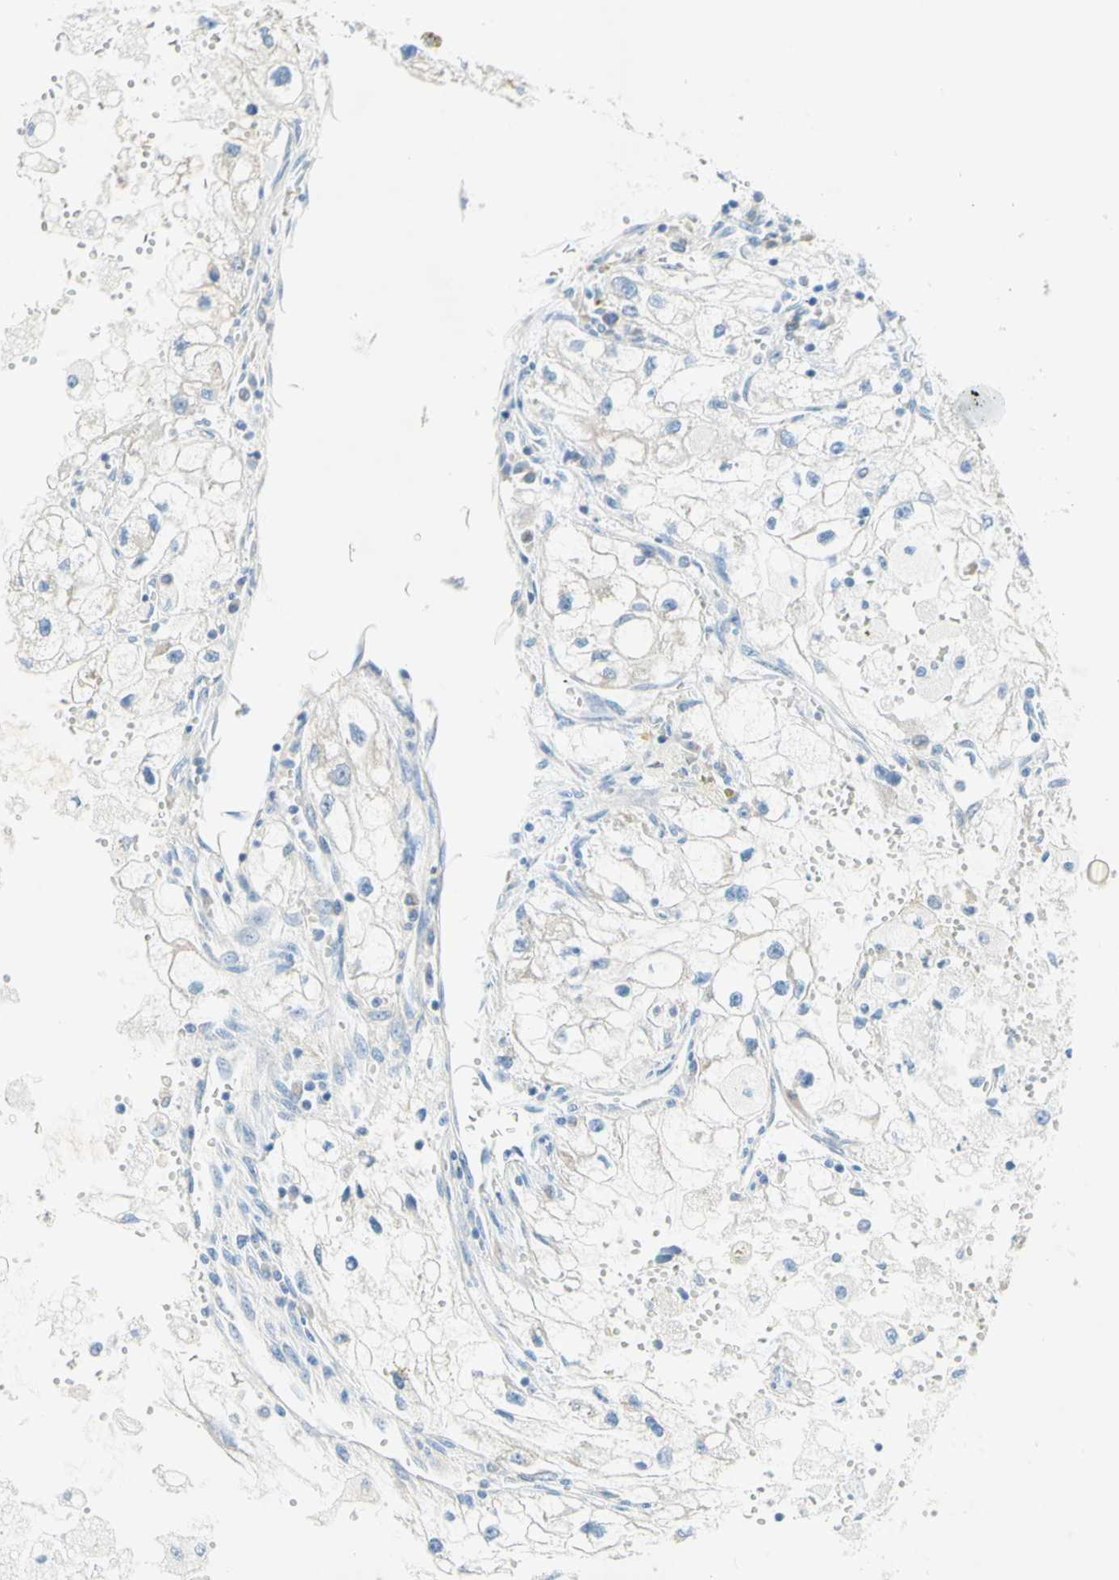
{"staining": {"intensity": "negative", "quantity": "none", "location": "none"}, "tissue": "renal cancer", "cell_type": "Tumor cells", "image_type": "cancer", "snomed": [{"axis": "morphology", "description": "Adenocarcinoma, NOS"}, {"axis": "topography", "description": "Kidney"}], "caption": "A histopathology image of human renal cancer is negative for staining in tumor cells.", "gene": "MFF", "patient": {"sex": "female", "age": 70}}